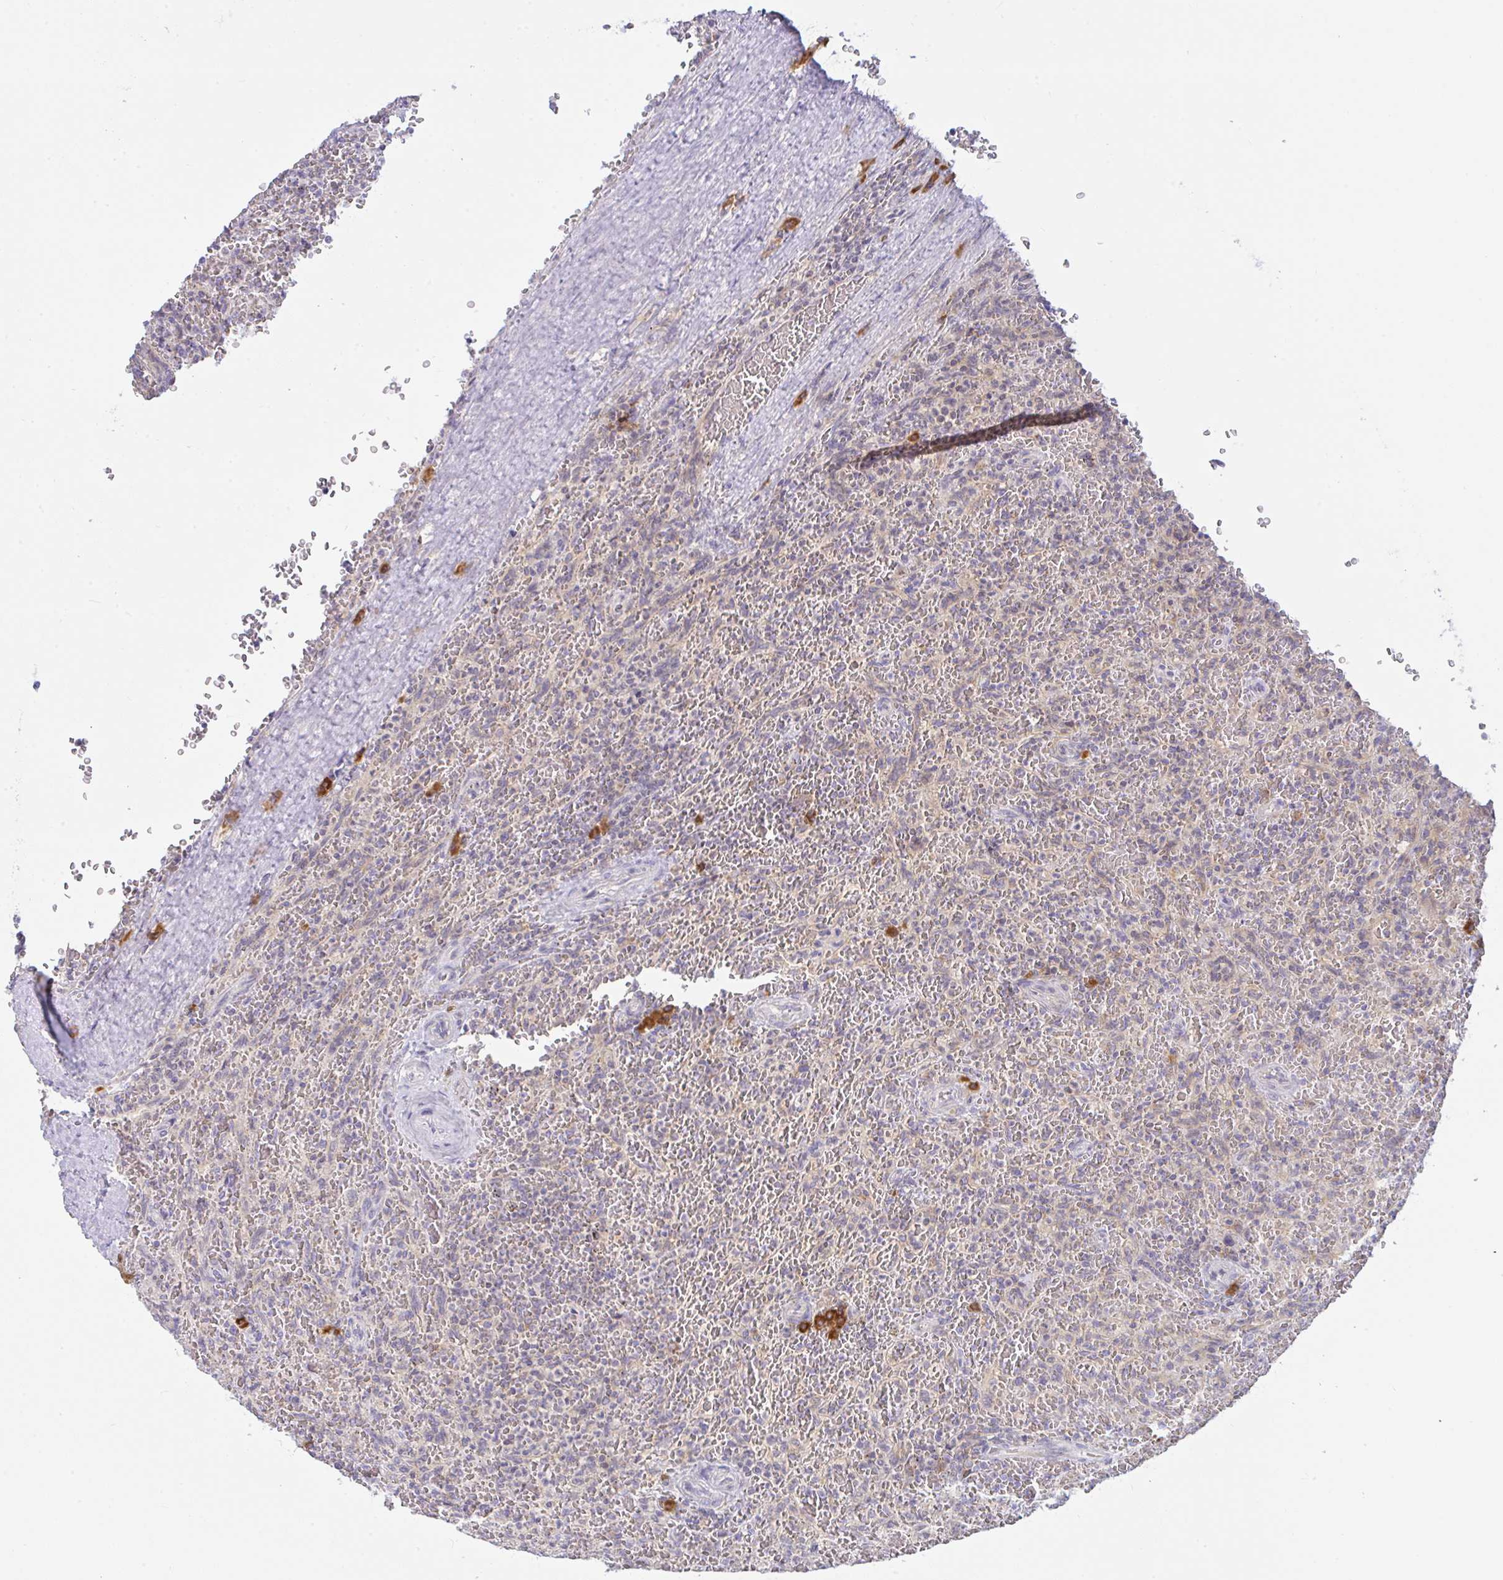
{"staining": {"intensity": "negative", "quantity": "none", "location": "none"}, "tissue": "lymphoma", "cell_type": "Tumor cells", "image_type": "cancer", "snomed": [{"axis": "morphology", "description": "Malignant lymphoma, non-Hodgkin's type, Low grade"}, {"axis": "topography", "description": "Spleen"}], "caption": "Tumor cells show no significant protein expression in lymphoma.", "gene": "DERL2", "patient": {"sex": "female", "age": 64}}